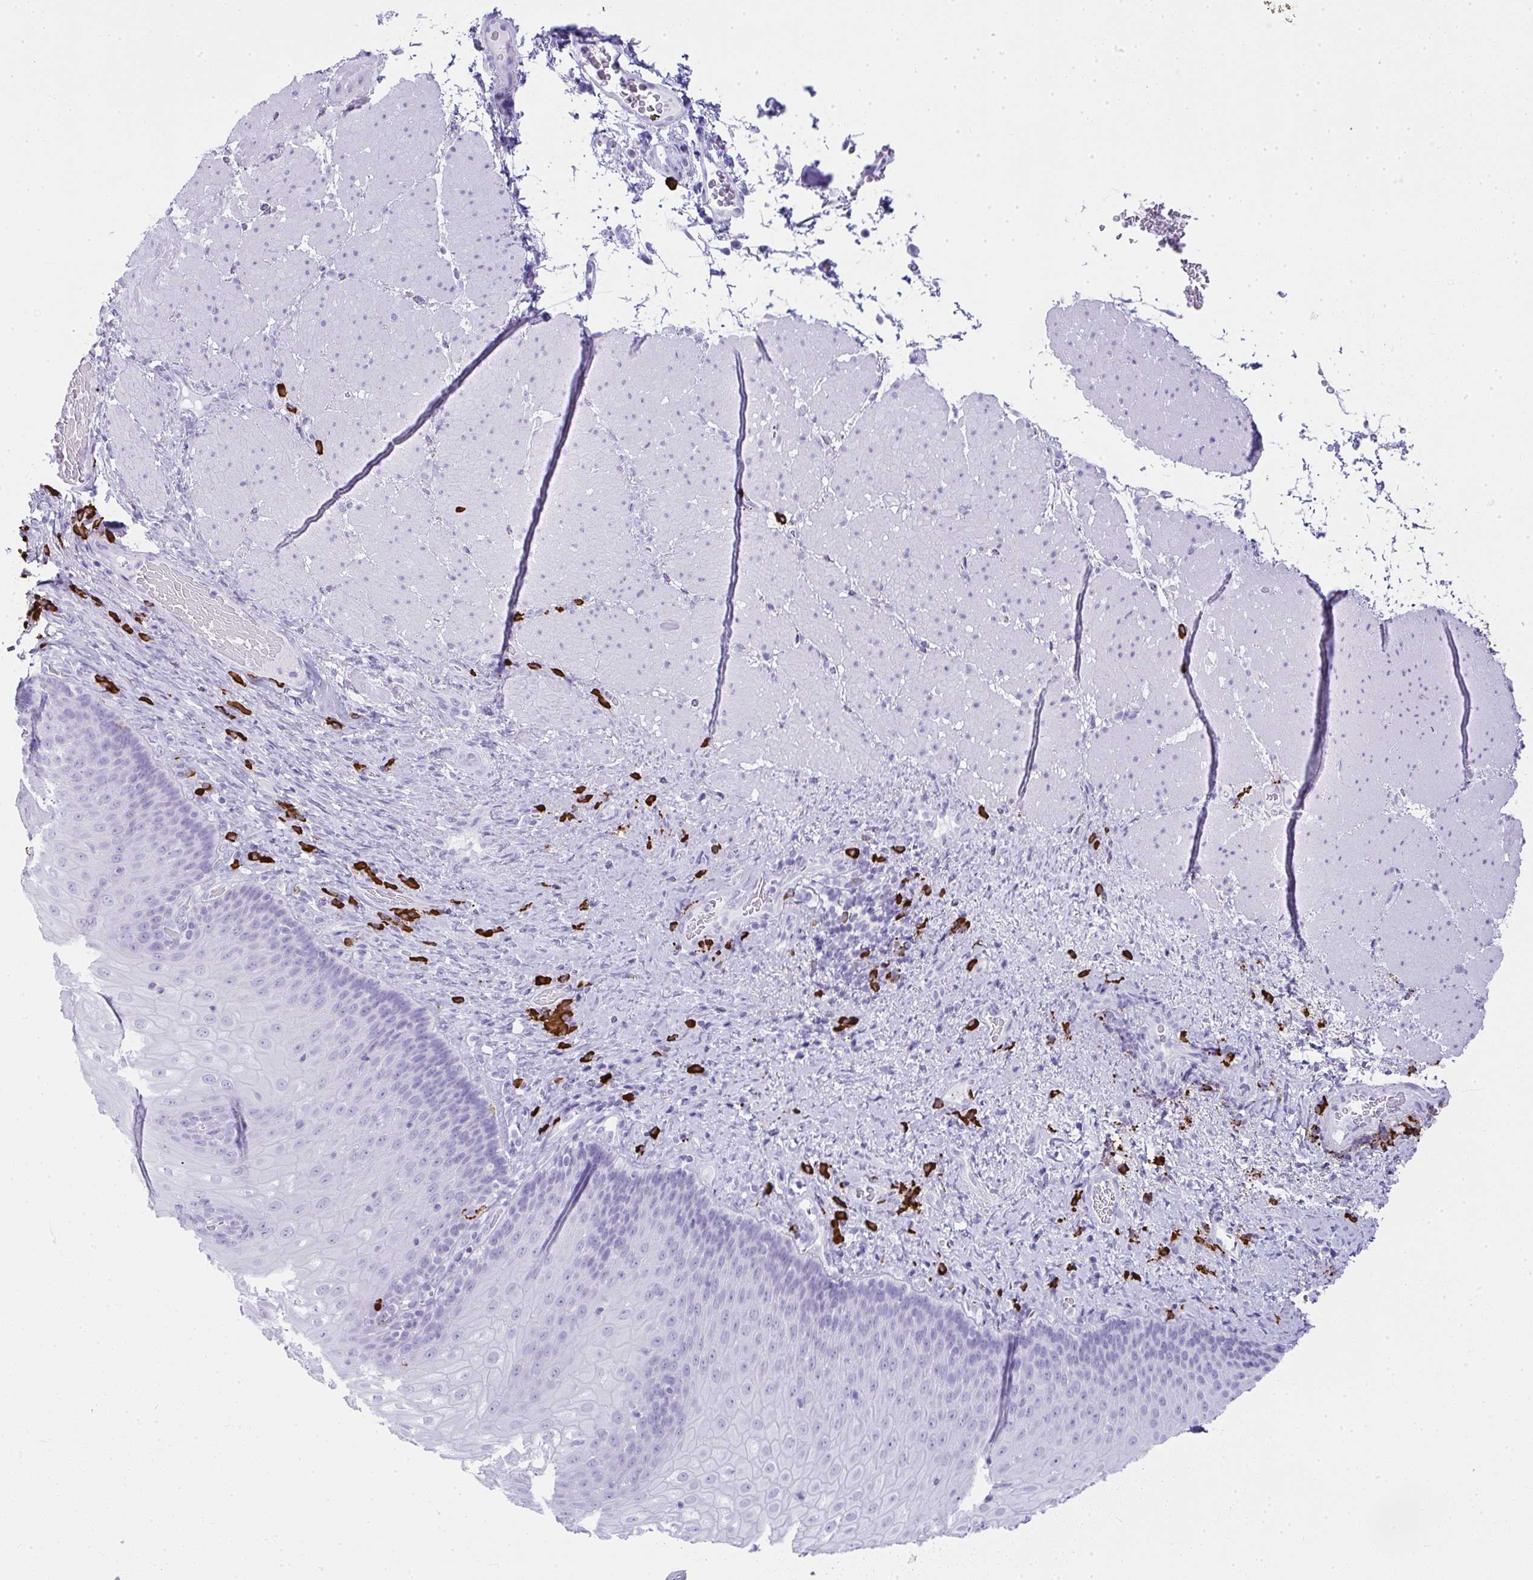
{"staining": {"intensity": "negative", "quantity": "none", "location": "none"}, "tissue": "esophagus", "cell_type": "Squamous epithelial cells", "image_type": "normal", "snomed": [{"axis": "morphology", "description": "Normal tissue, NOS"}, {"axis": "topography", "description": "Esophagus"}], "caption": "Squamous epithelial cells are negative for brown protein staining in unremarkable esophagus. (DAB (3,3'-diaminobenzidine) immunohistochemistry, high magnification).", "gene": "CDADC1", "patient": {"sex": "male", "age": 62}}